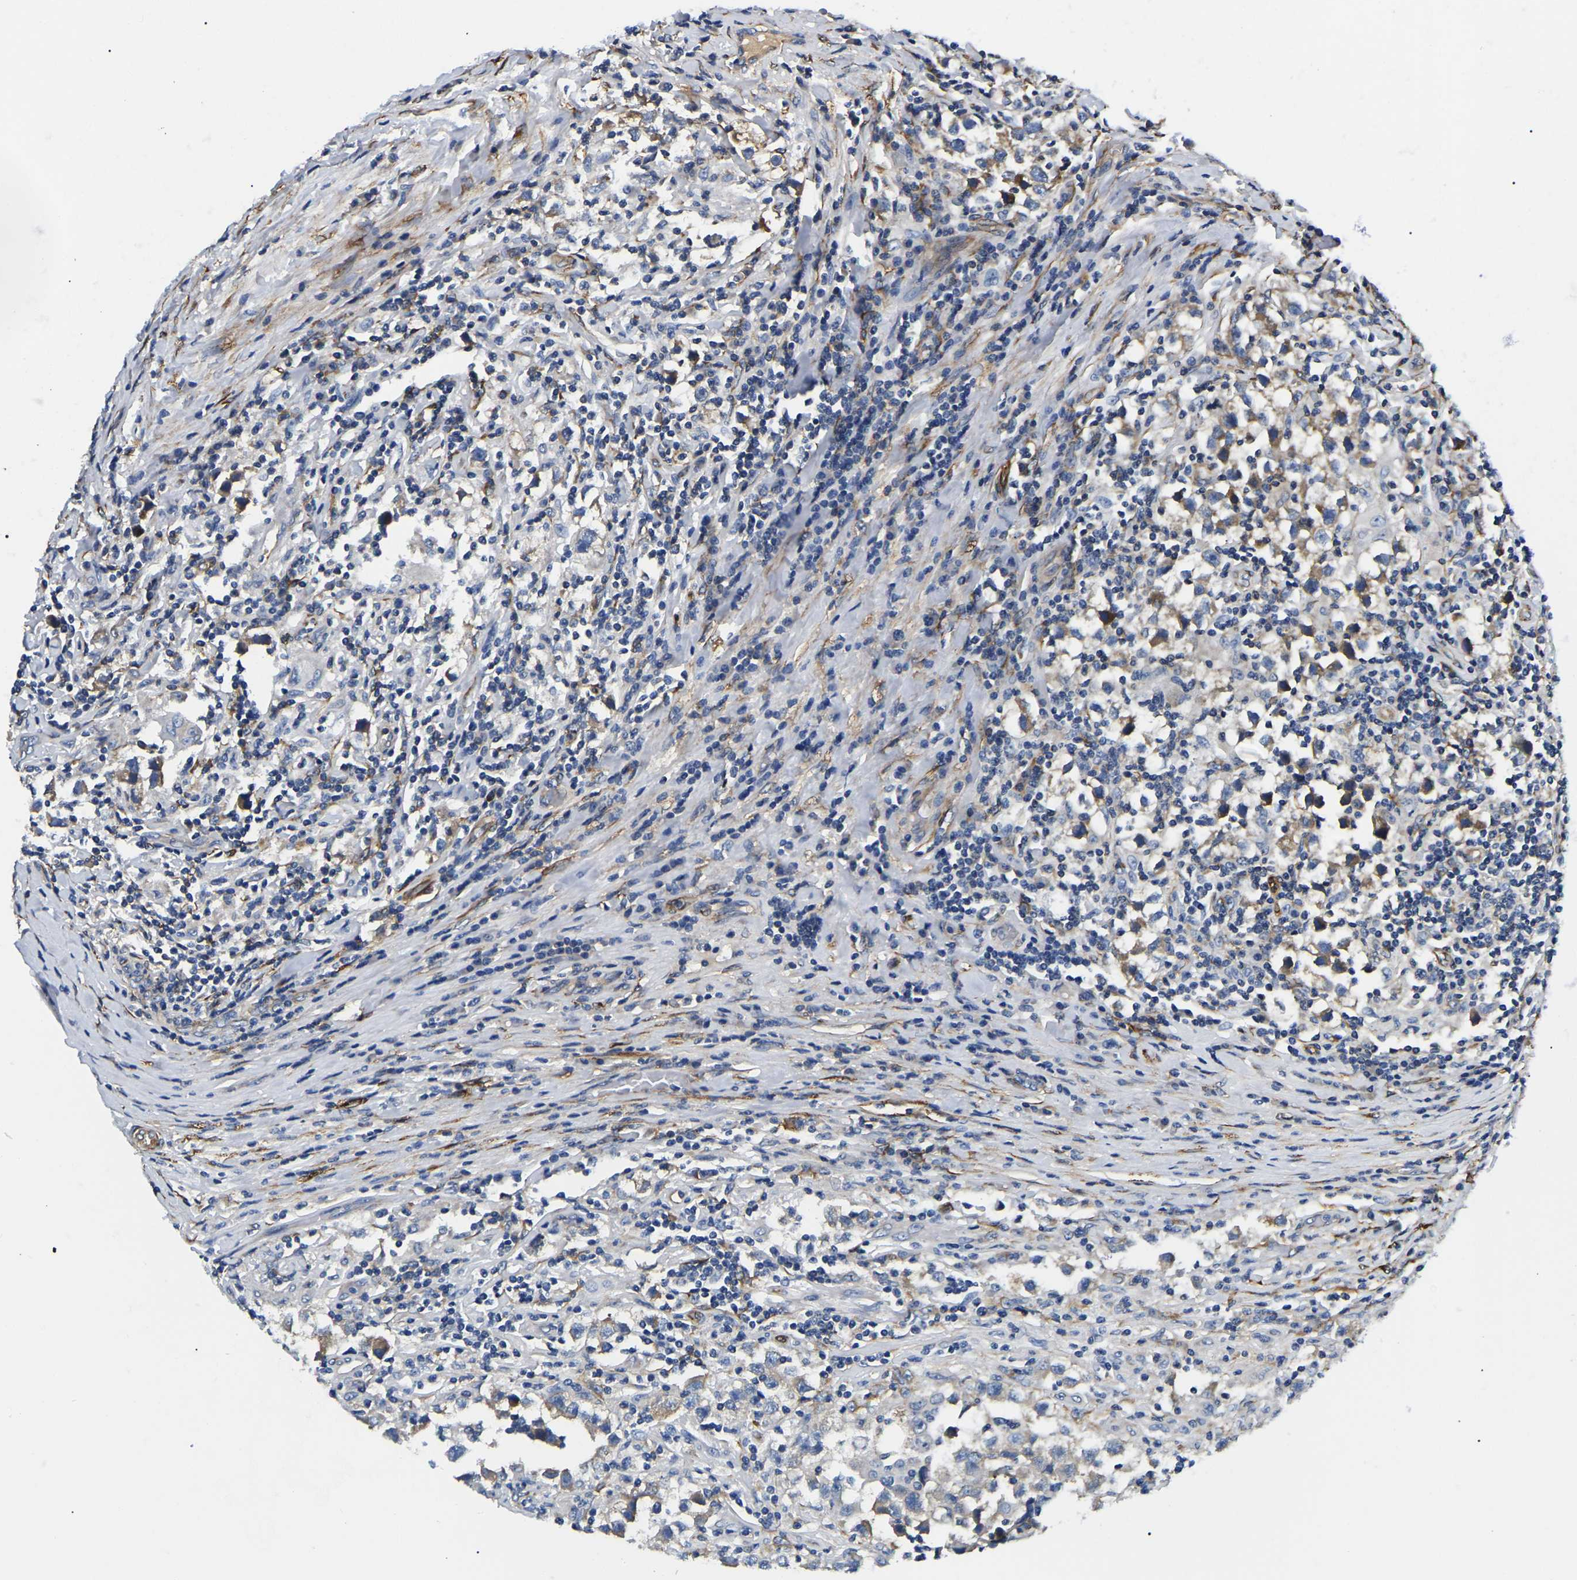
{"staining": {"intensity": "weak", "quantity": "<25%", "location": "cytoplasmic/membranous"}, "tissue": "testis cancer", "cell_type": "Tumor cells", "image_type": "cancer", "snomed": [{"axis": "morphology", "description": "Carcinoma, Embryonal, NOS"}, {"axis": "topography", "description": "Testis"}], "caption": "Protein analysis of testis embryonal carcinoma displays no significant positivity in tumor cells.", "gene": "DUSP8", "patient": {"sex": "male", "age": 21}}